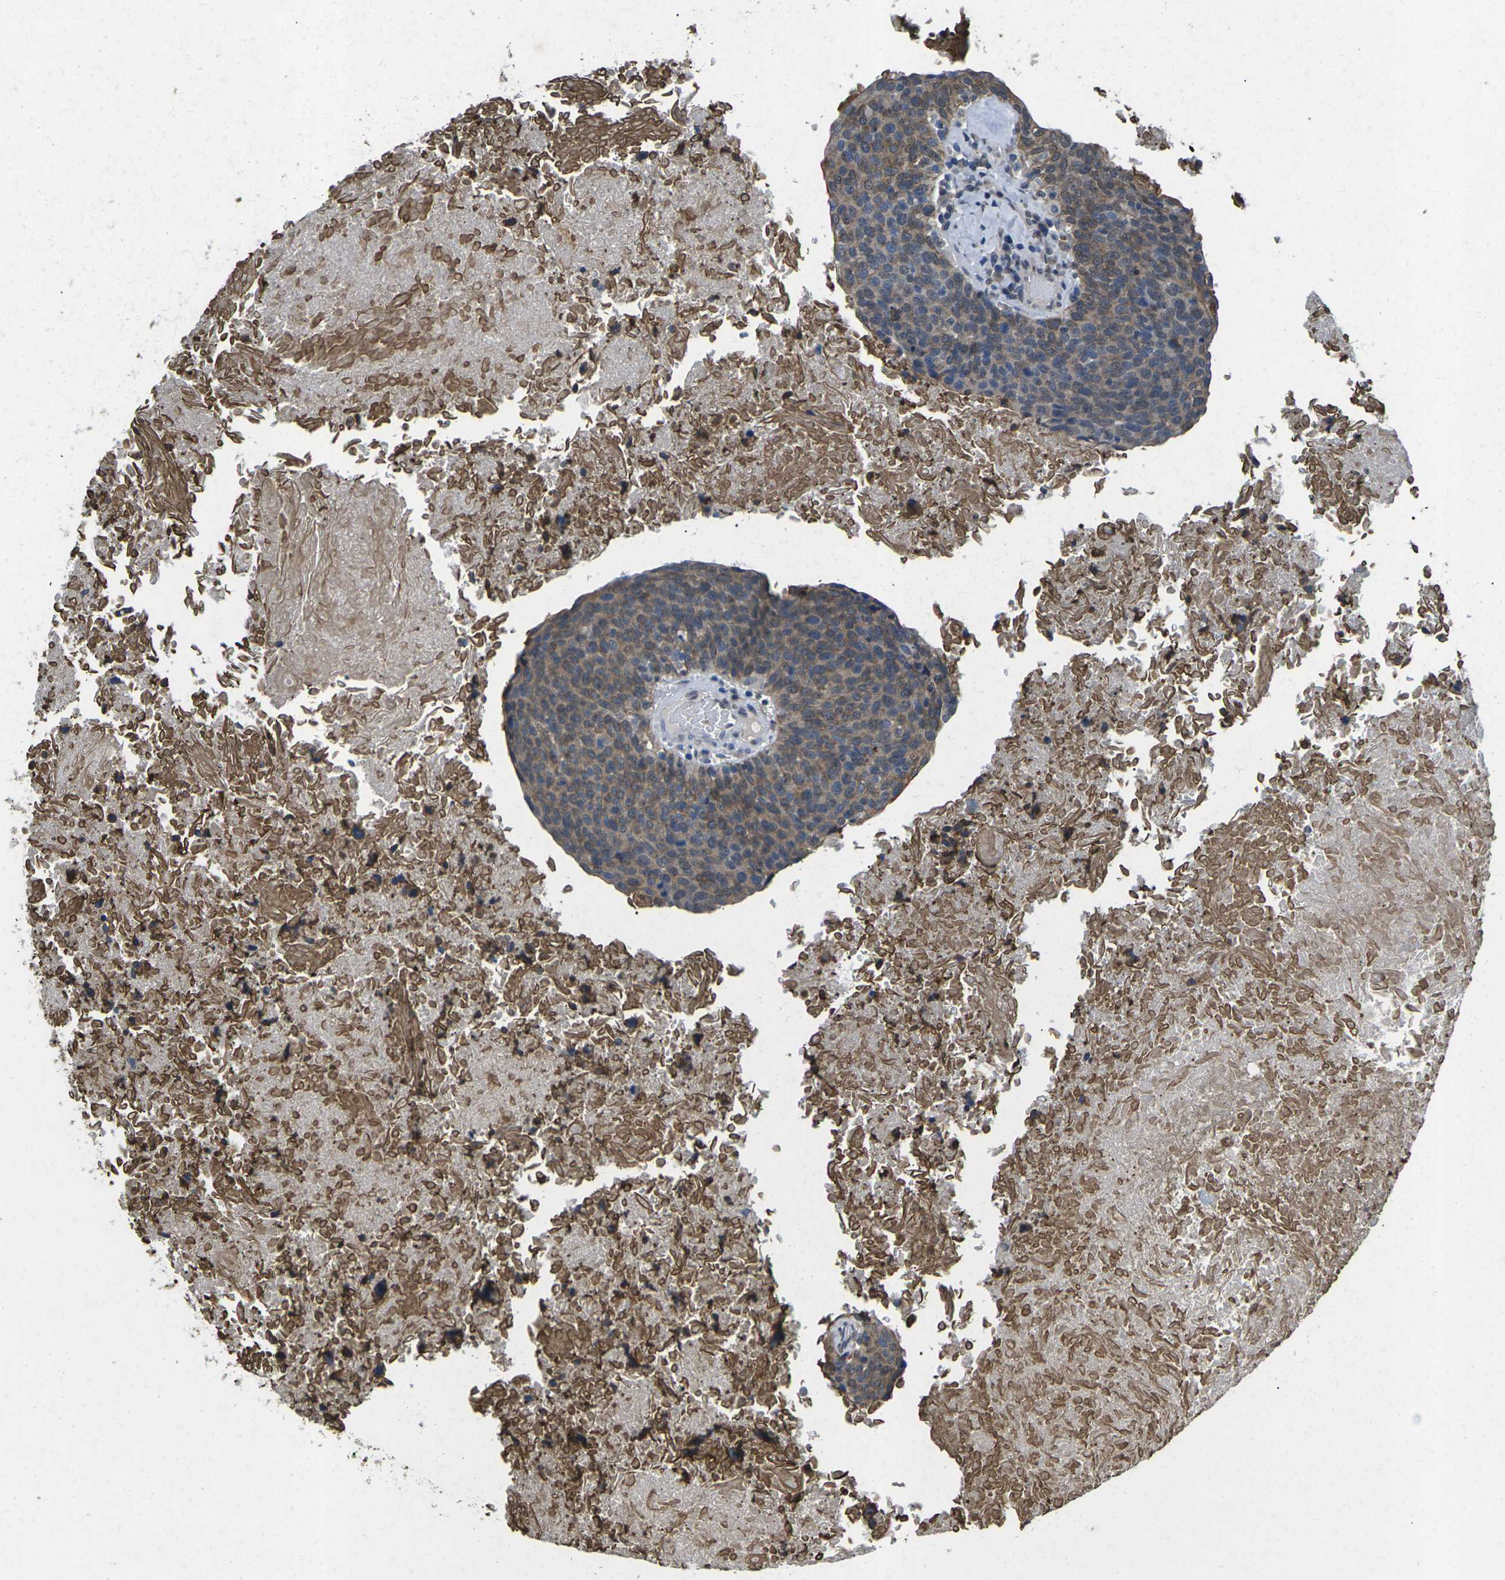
{"staining": {"intensity": "moderate", "quantity": "25%-75%", "location": "cytoplasmic/membranous"}, "tissue": "head and neck cancer", "cell_type": "Tumor cells", "image_type": "cancer", "snomed": [{"axis": "morphology", "description": "Squamous cell carcinoma, NOS"}, {"axis": "morphology", "description": "Squamous cell carcinoma, metastatic, NOS"}, {"axis": "topography", "description": "Lymph node"}, {"axis": "topography", "description": "Head-Neck"}], "caption": "A histopathology image of human head and neck squamous cell carcinoma stained for a protein demonstrates moderate cytoplasmic/membranous brown staining in tumor cells.", "gene": "SCNN1B", "patient": {"sex": "male", "age": 62}}